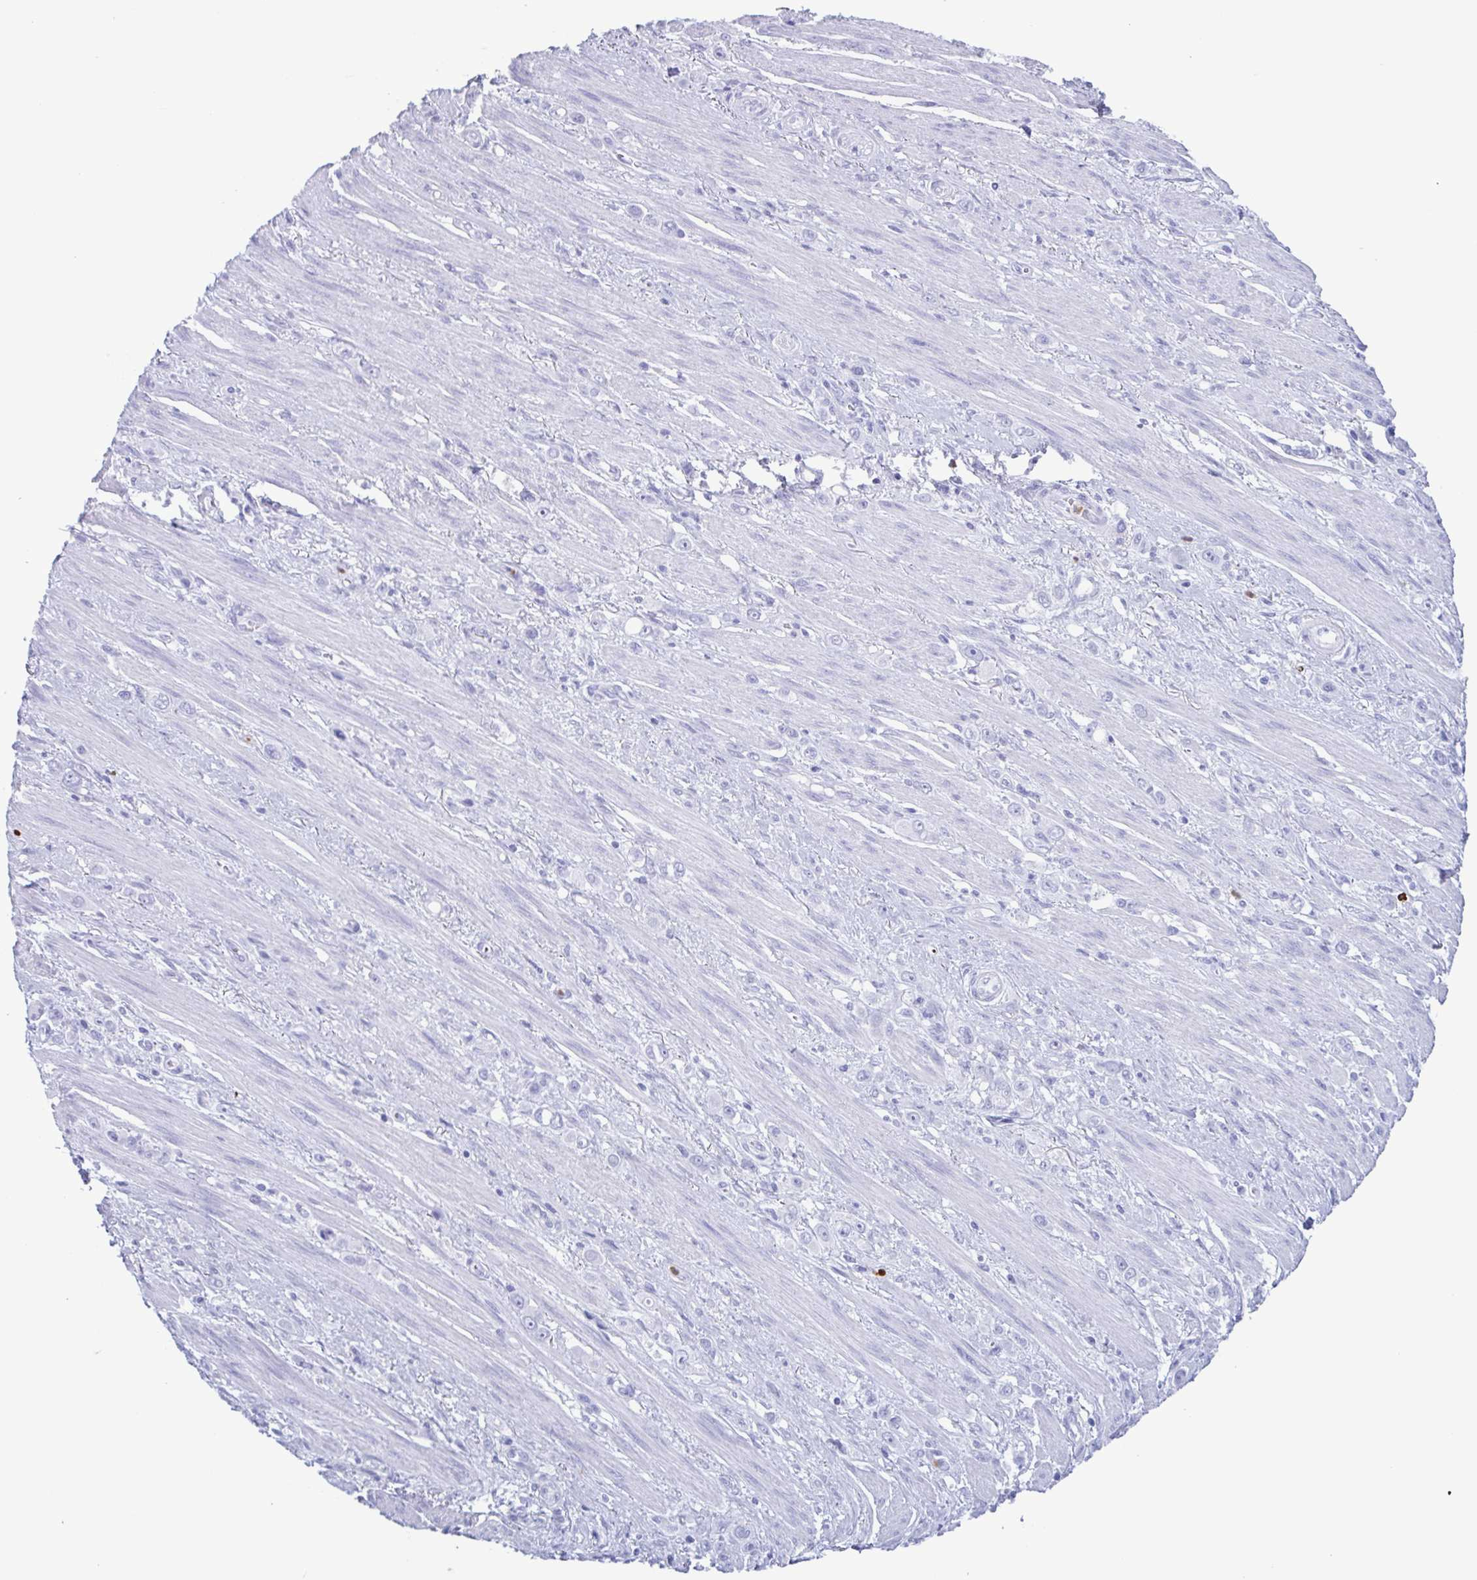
{"staining": {"intensity": "negative", "quantity": "none", "location": "none"}, "tissue": "stomach cancer", "cell_type": "Tumor cells", "image_type": "cancer", "snomed": [{"axis": "morphology", "description": "Adenocarcinoma, NOS"}, {"axis": "topography", "description": "Stomach, upper"}], "caption": "IHC of stomach adenocarcinoma displays no staining in tumor cells.", "gene": "LTF", "patient": {"sex": "male", "age": 75}}